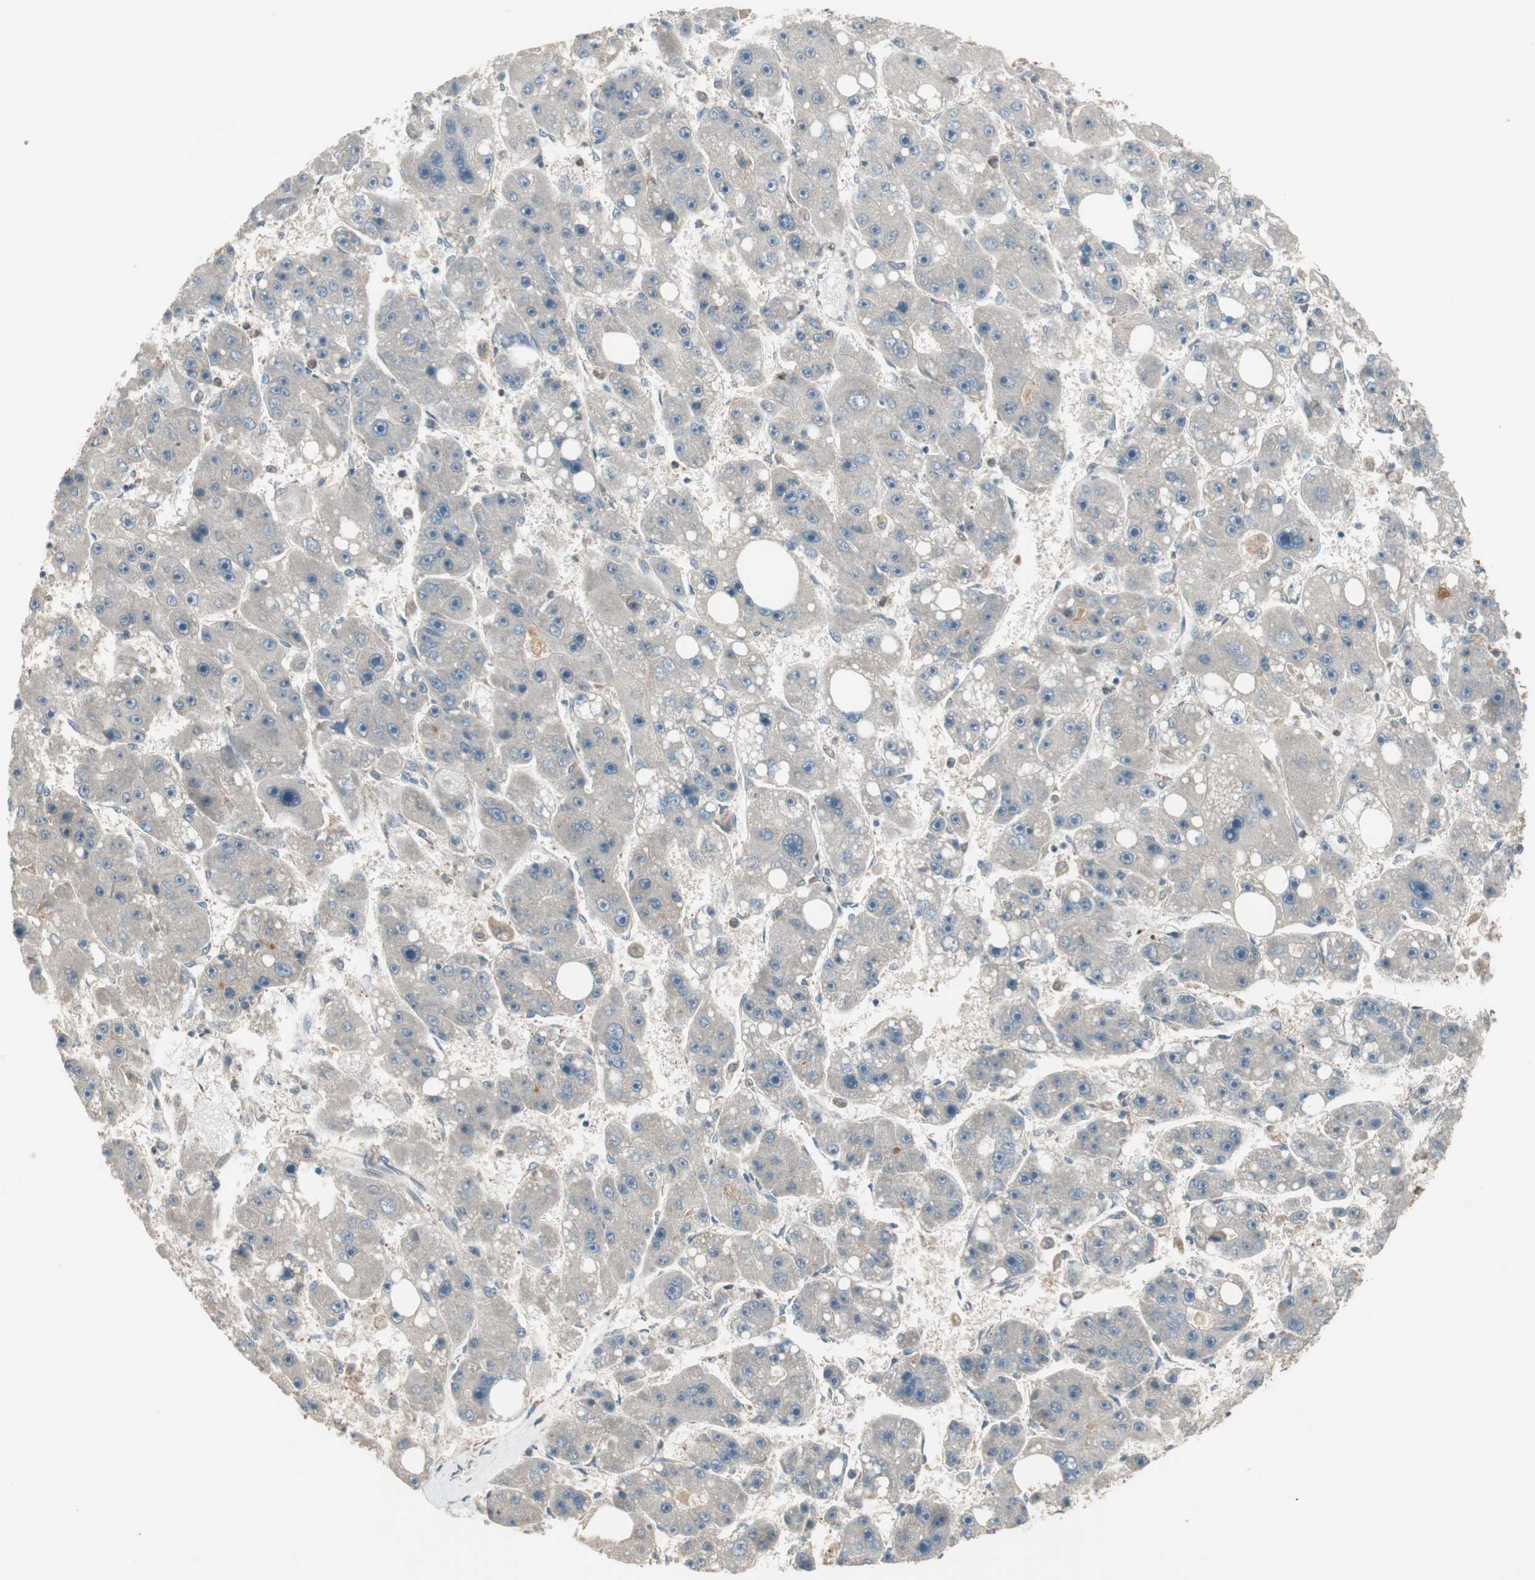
{"staining": {"intensity": "negative", "quantity": "none", "location": "none"}, "tissue": "liver cancer", "cell_type": "Tumor cells", "image_type": "cancer", "snomed": [{"axis": "morphology", "description": "Carcinoma, Hepatocellular, NOS"}, {"axis": "topography", "description": "Liver"}], "caption": "DAB immunohistochemical staining of liver cancer reveals no significant positivity in tumor cells.", "gene": "ATP6AP2", "patient": {"sex": "female", "age": 61}}